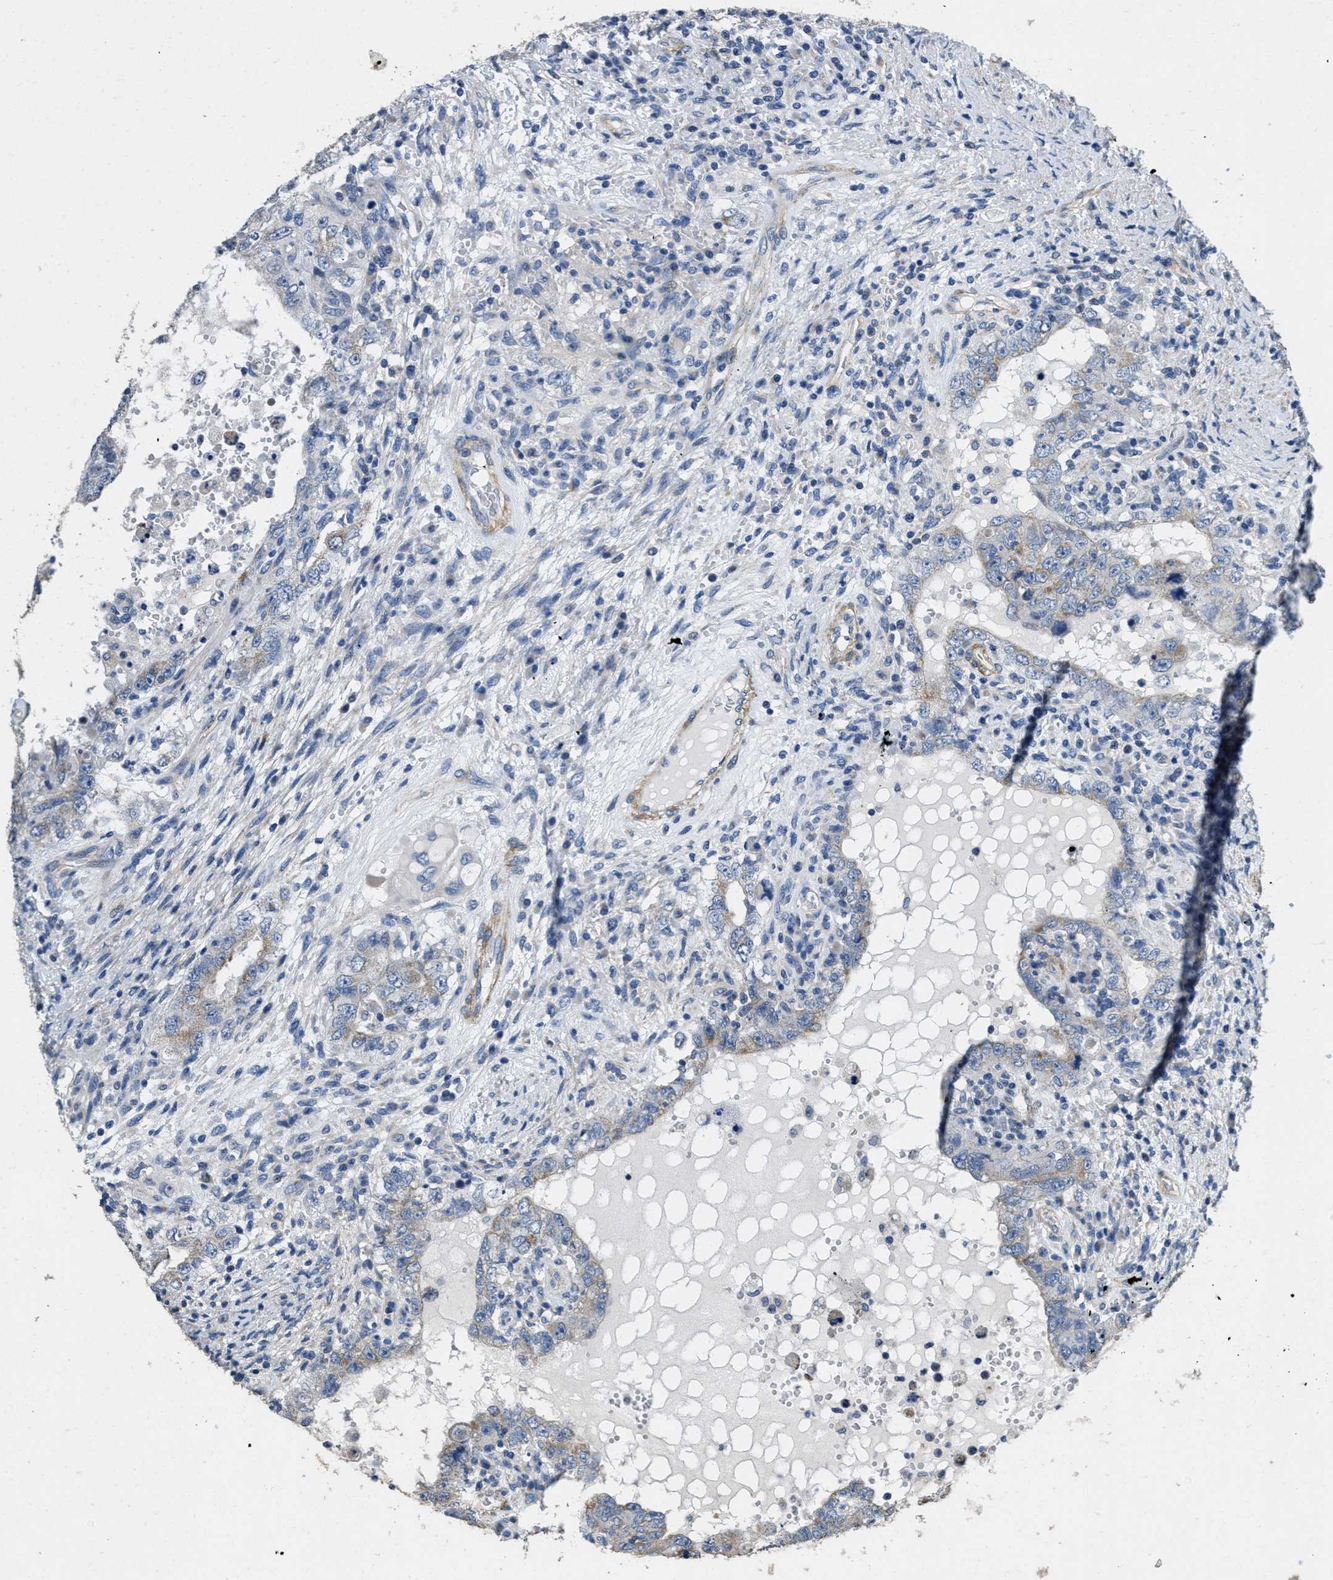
{"staining": {"intensity": "weak", "quantity": "<25%", "location": "cytoplasmic/membranous"}, "tissue": "testis cancer", "cell_type": "Tumor cells", "image_type": "cancer", "snomed": [{"axis": "morphology", "description": "Carcinoma, Embryonal, NOS"}, {"axis": "topography", "description": "Testis"}], "caption": "DAB immunohistochemical staining of human testis embryonal carcinoma exhibits no significant positivity in tumor cells.", "gene": "TOMM70", "patient": {"sex": "male", "age": 26}}